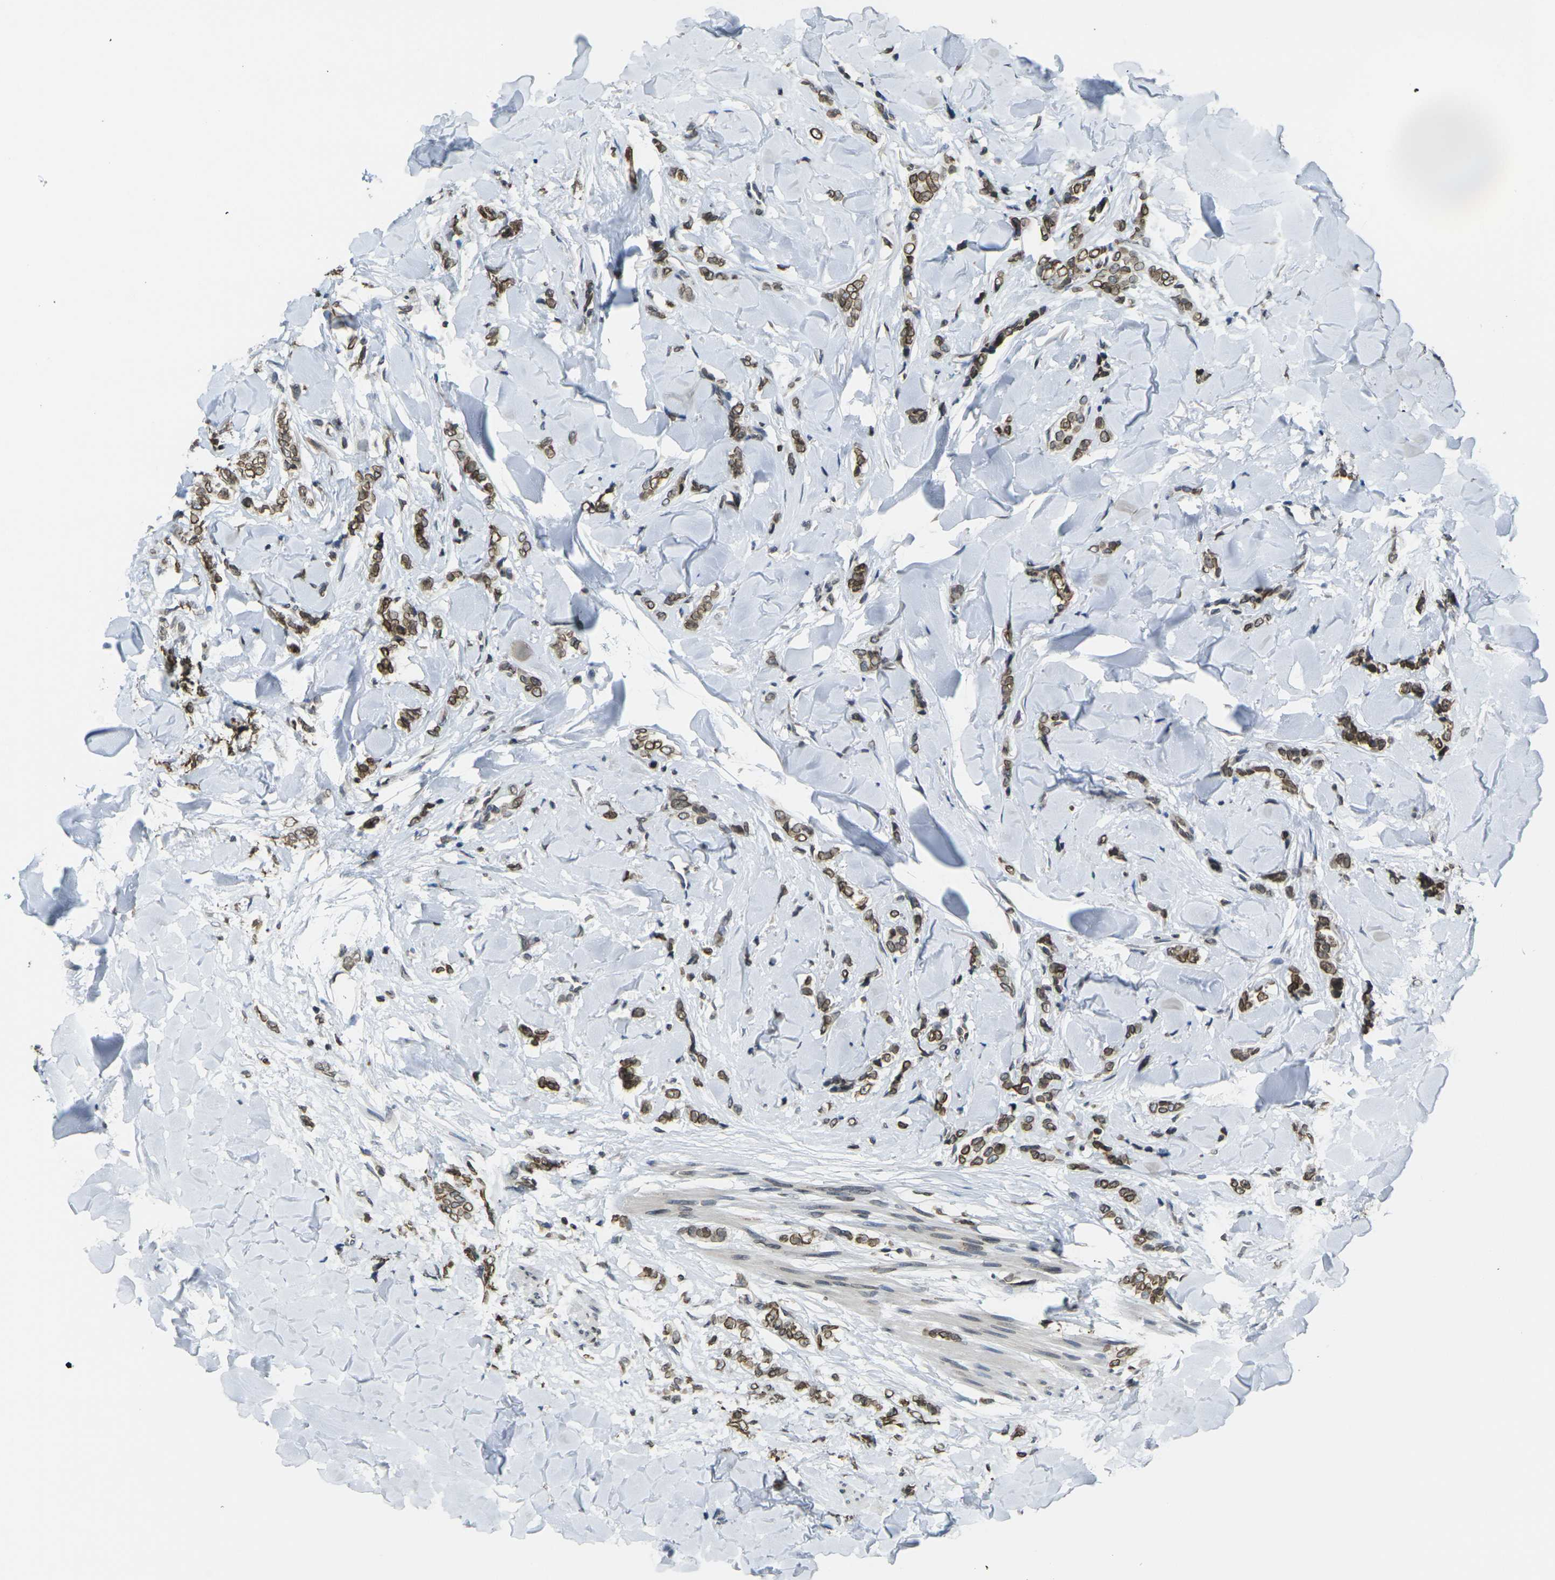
{"staining": {"intensity": "strong", "quantity": ">75%", "location": "cytoplasmic/membranous,nuclear"}, "tissue": "breast cancer", "cell_type": "Tumor cells", "image_type": "cancer", "snomed": [{"axis": "morphology", "description": "Lobular carcinoma"}, {"axis": "topography", "description": "Skin"}, {"axis": "topography", "description": "Breast"}], "caption": "This is a photomicrograph of immunohistochemistry staining of breast lobular carcinoma, which shows strong positivity in the cytoplasmic/membranous and nuclear of tumor cells.", "gene": "BRDT", "patient": {"sex": "female", "age": 46}}